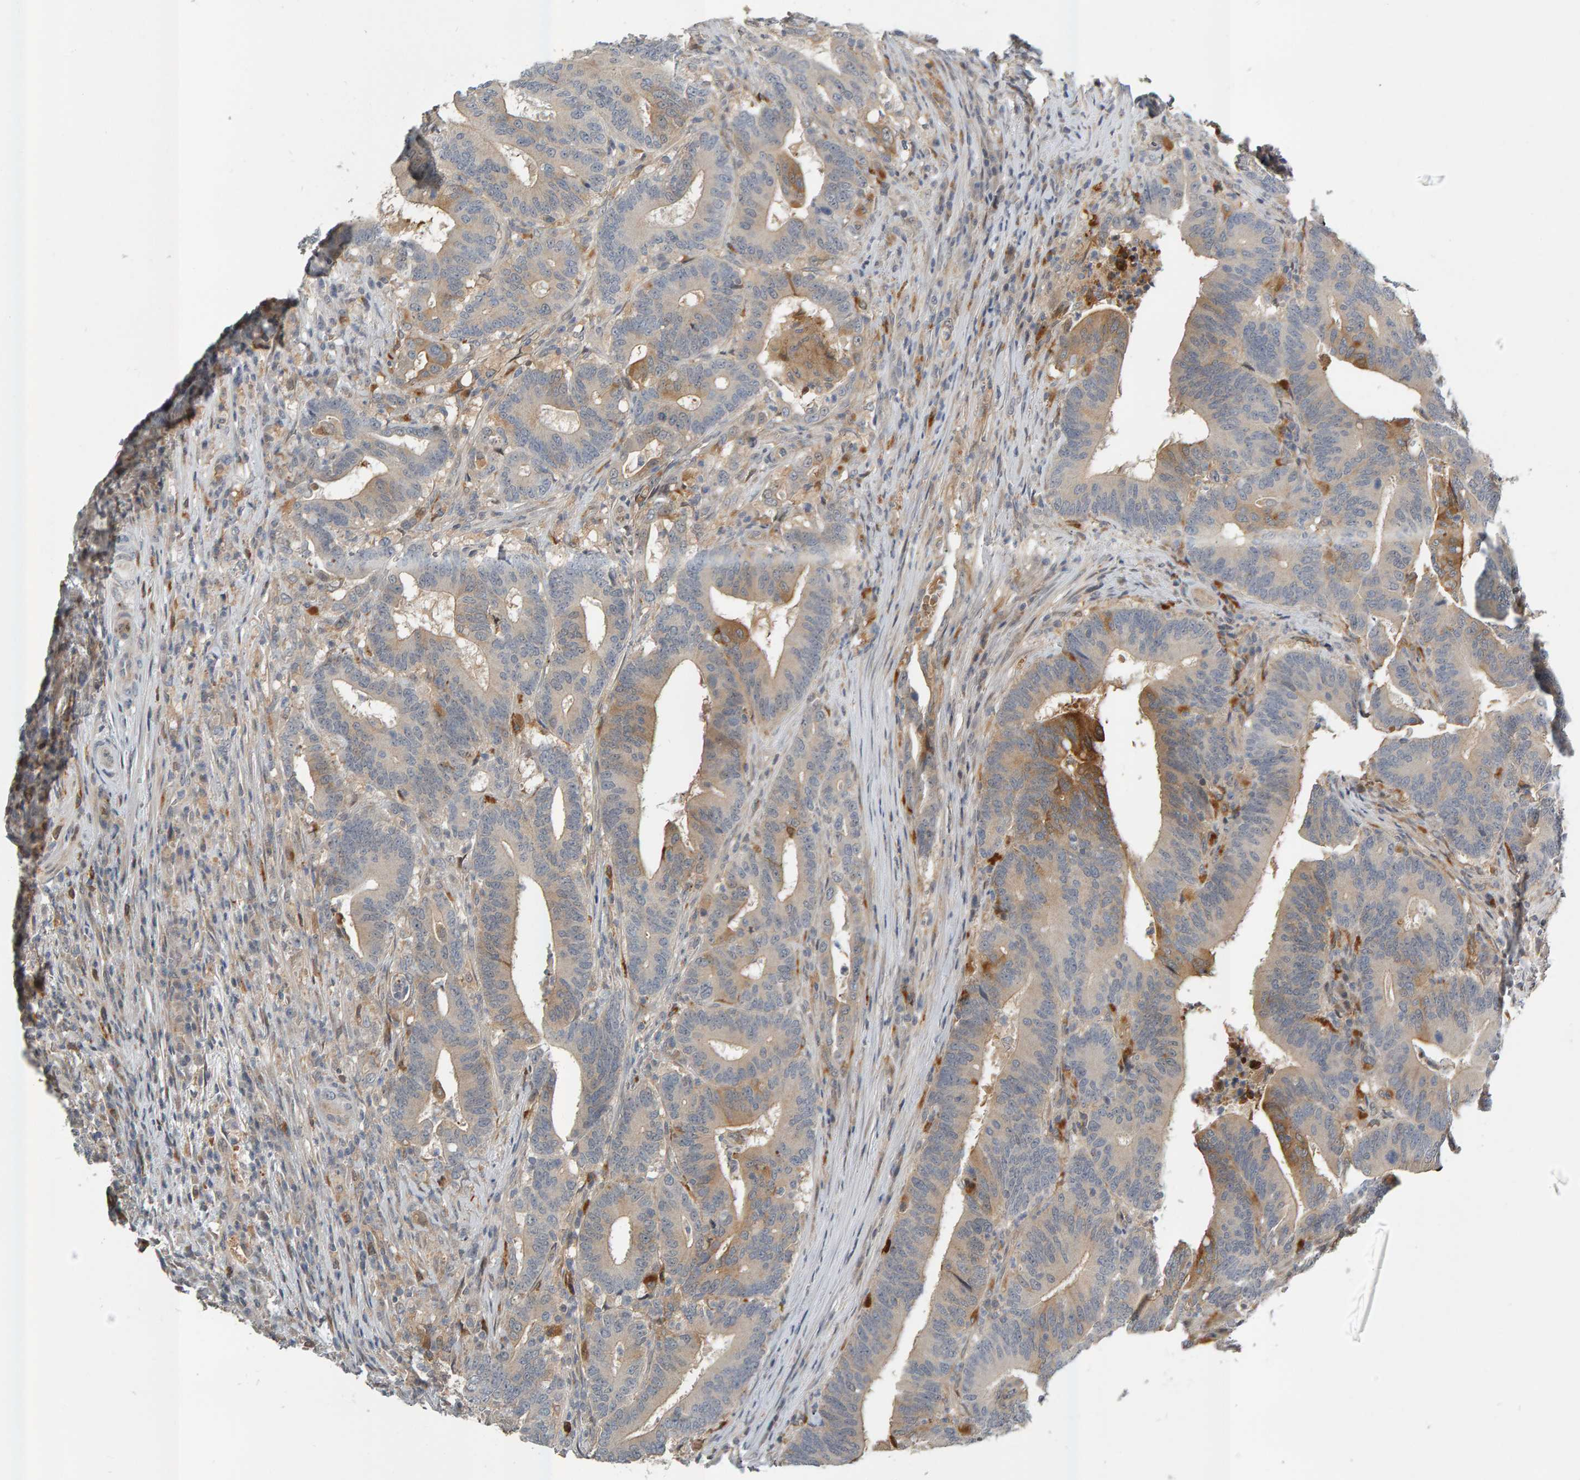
{"staining": {"intensity": "moderate", "quantity": "<25%", "location": "cytoplasmic/membranous"}, "tissue": "colorectal cancer", "cell_type": "Tumor cells", "image_type": "cancer", "snomed": [{"axis": "morphology", "description": "Adenocarcinoma, NOS"}, {"axis": "topography", "description": "Colon"}], "caption": "Immunohistochemistry micrograph of neoplastic tissue: colorectal cancer (adenocarcinoma) stained using immunohistochemistry shows low levels of moderate protein expression localized specifically in the cytoplasmic/membranous of tumor cells, appearing as a cytoplasmic/membranous brown color.", "gene": "ZNF160", "patient": {"sex": "female", "age": 66}}